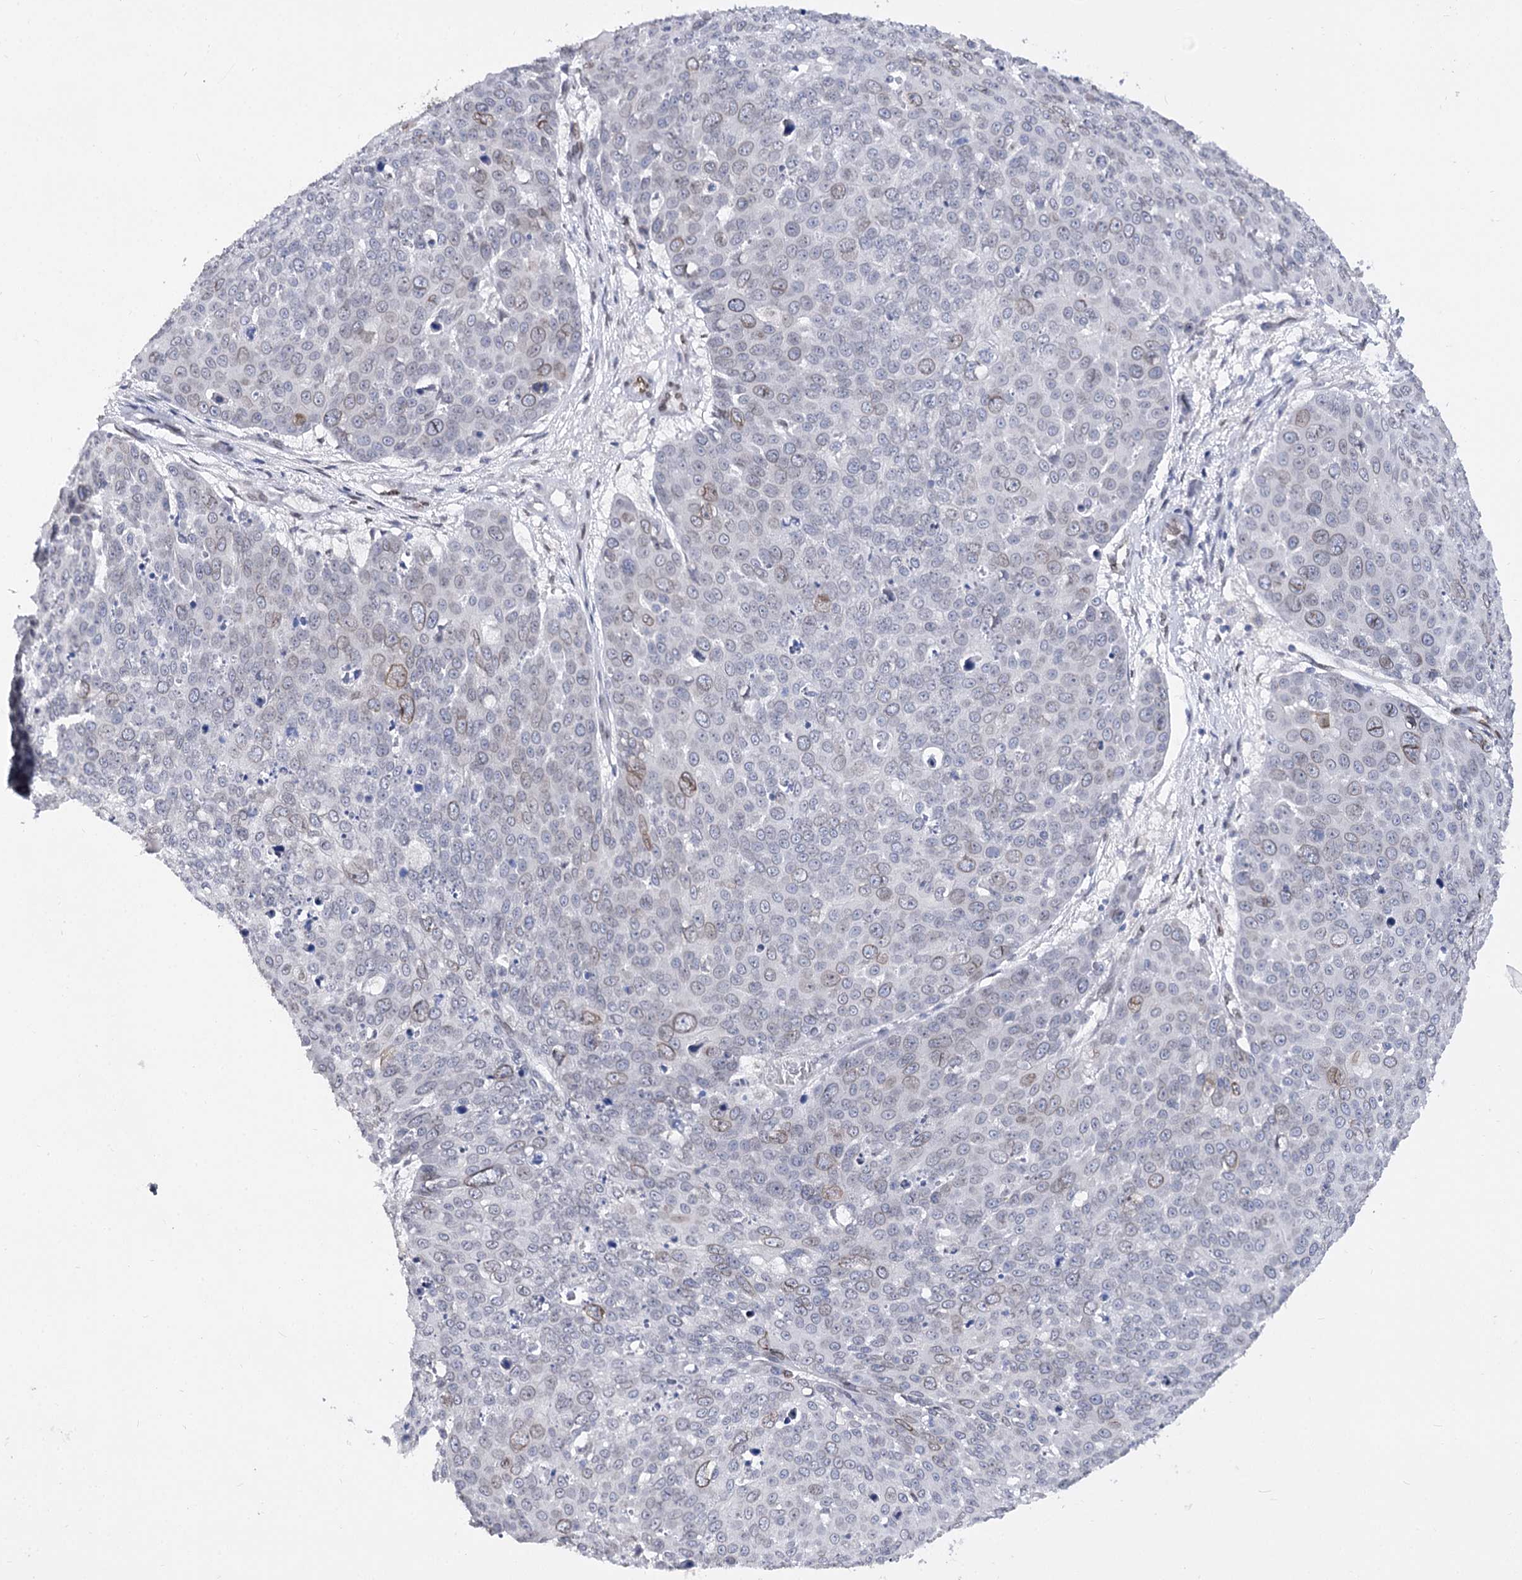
{"staining": {"intensity": "weak", "quantity": "<25%", "location": "cytoplasmic/membranous,nuclear"}, "tissue": "skin cancer", "cell_type": "Tumor cells", "image_type": "cancer", "snomed": [{"axis": "morphology", "description": "Squamous cell carcinoma, NOS"}, {"axis": "topography", "description": "Skin"}], "caption": "An image of human skin cancer (squamous cell carcinoma) is negative for staining in tumor cells. Nuclei are stained in blue.", "gene": "TMEM201", "patient": {"sex": "male", "age": 71}}